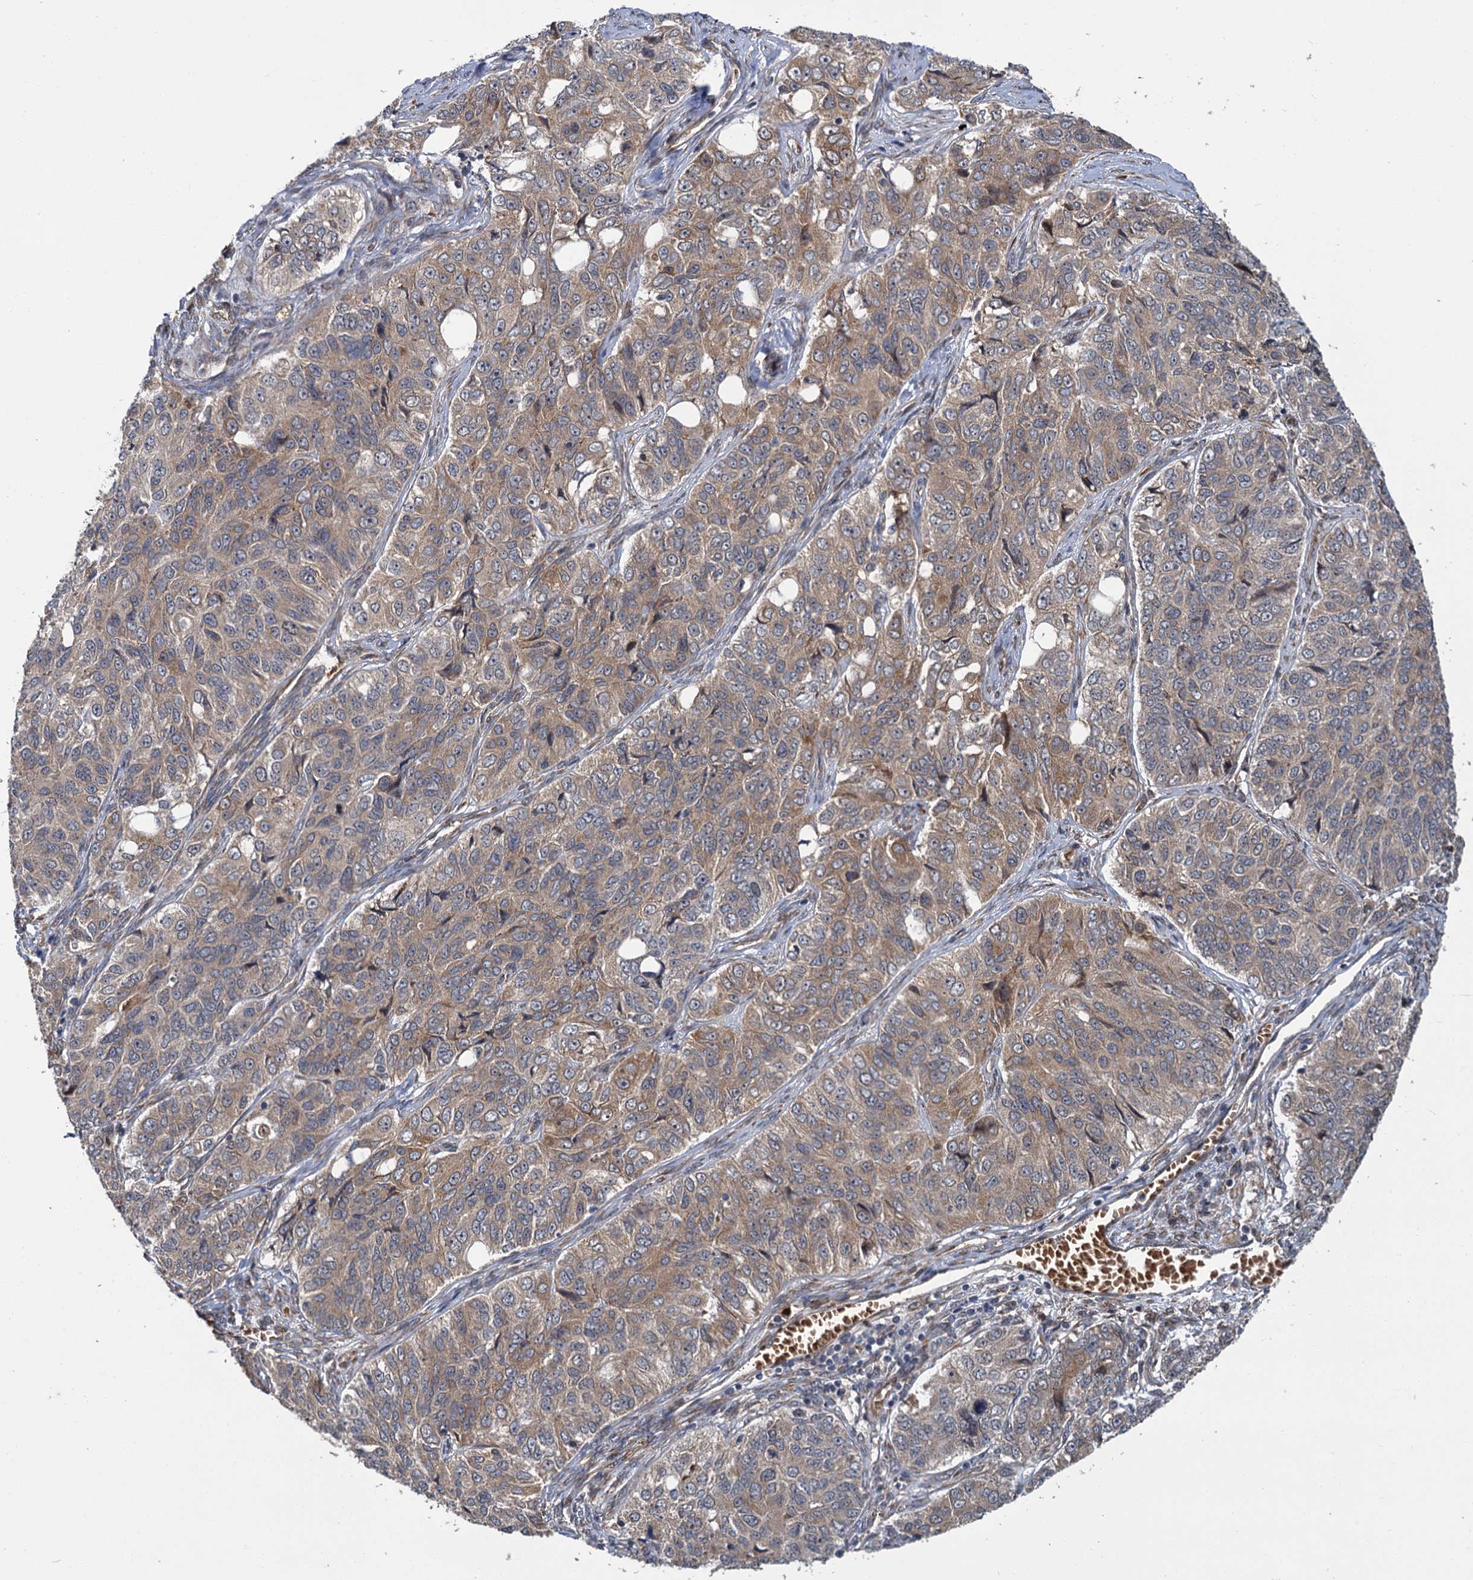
{"staining": {"intensity": "weak", "quantity": ">75%", "location": "cytoplasmic/membranous"}, "tissue": "ovarian cancer", "cell_type": "Tumor cells", "image_type": "cancer", "snomed": [{"axis": "morphology", "description": "Carcinoma, endometroid"}, {"axis": "topography", "description": "Ovary"}], "caption": "Immunohistochemical staining of endometroid carcinoma (ovarian) displays low levels of weak cytoplasmic/membranous positivity in about >75% of tumor cells. Immunohistochemistry (ihc) stains the protein in brown and the nuclei are stained blue.", "gene": "APBA2", "patient": {"sex": "female", "age": 51}}